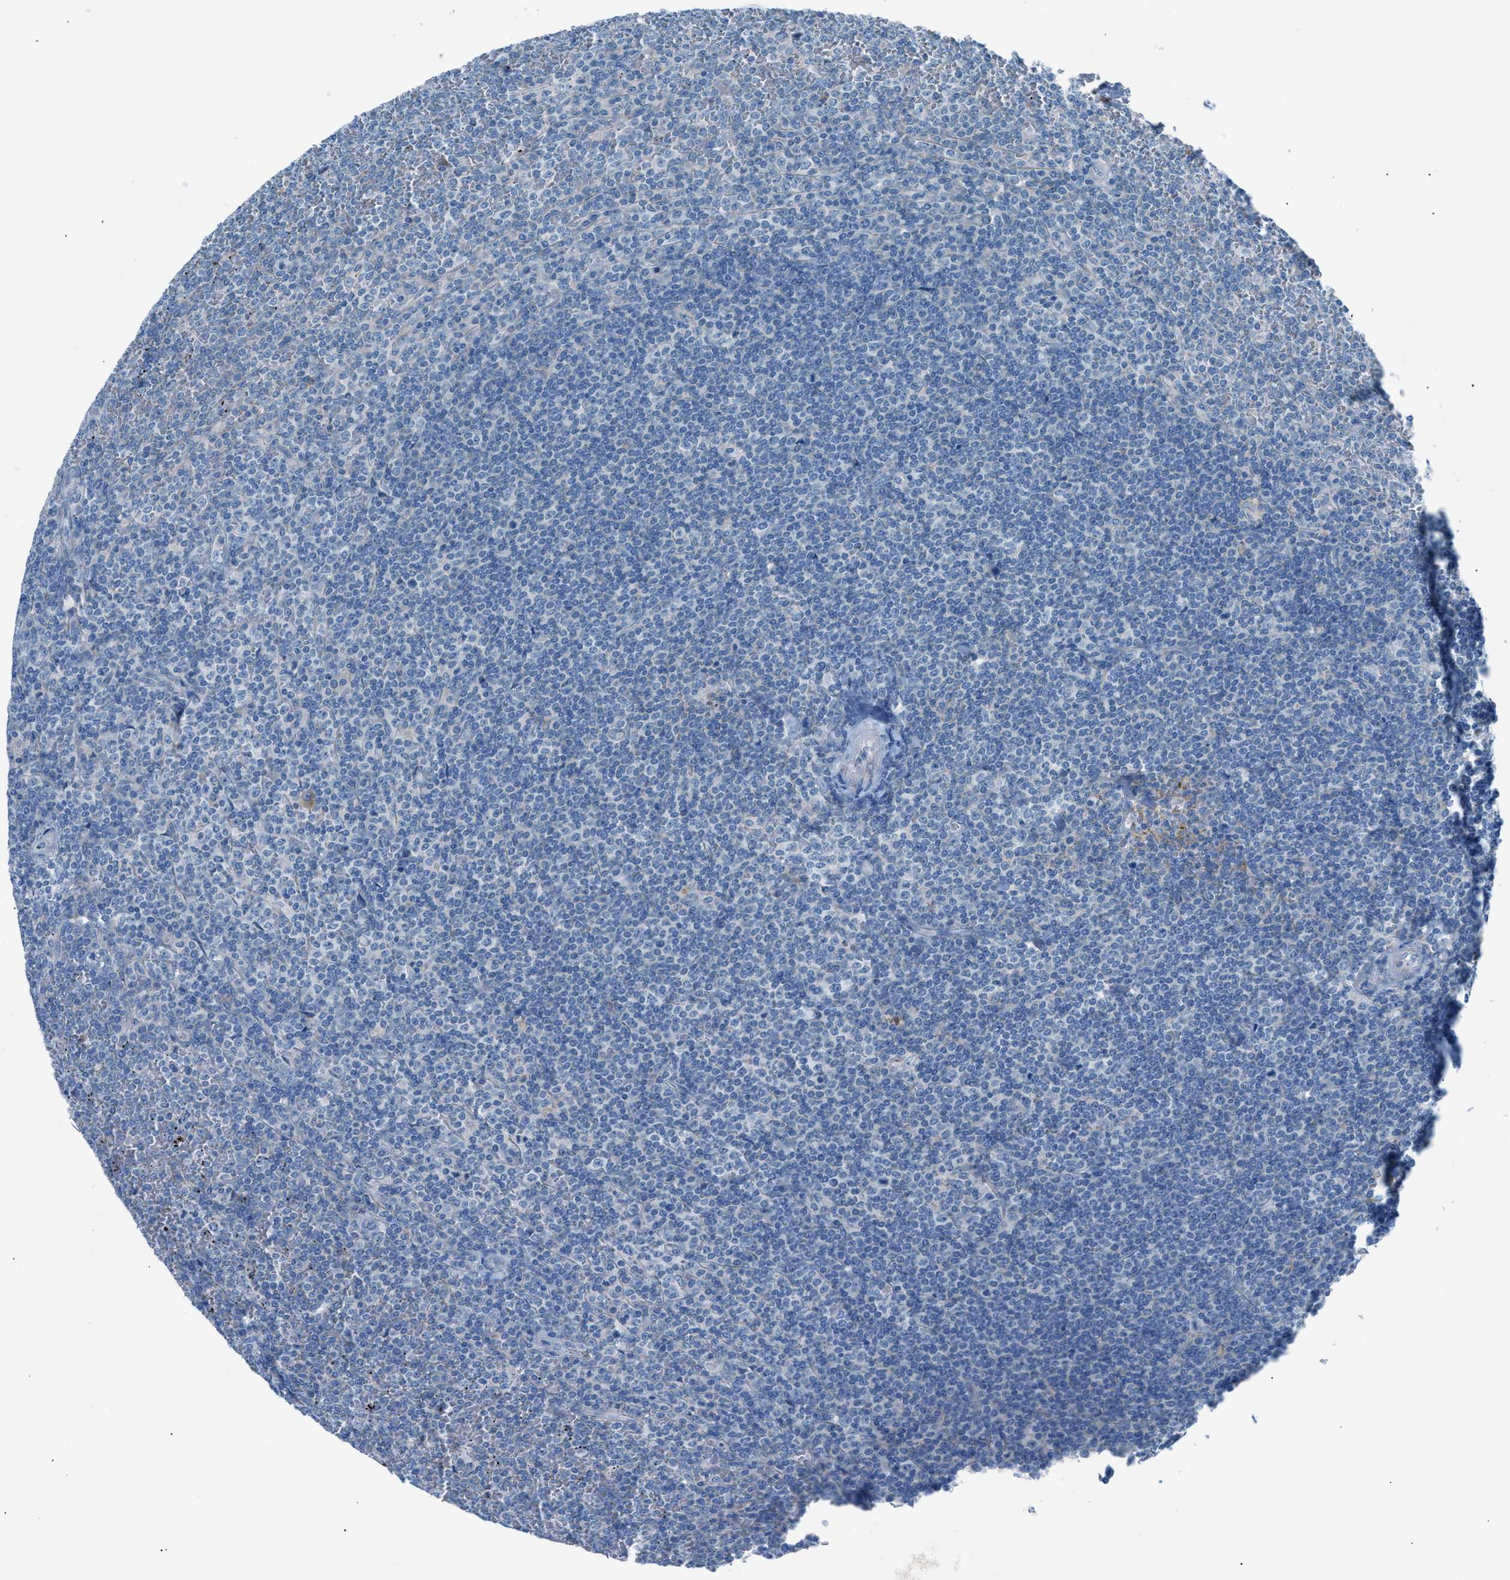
{"staining": {"intensity": "negative", "quantity": "none", "location": "none"}, "tissue": "lymphoma", "cell_type": "Tumor cells", "image_type": "cancer", "snomed": [{"axis": "morphology", "description": "Malignant lymphoma, non-Hodgkin's type, Low grade"}, {"axis": "topography", "description": "Spleen"}], "caption": "This is a image of immunohistochemistry (IHC) staining of low-grade malignant lymphoma, non-Hodgkin's type, which shows no expression in tumor cells.", "gene": "C5AR2", "patient": {"sex": "female", "age": 19}}